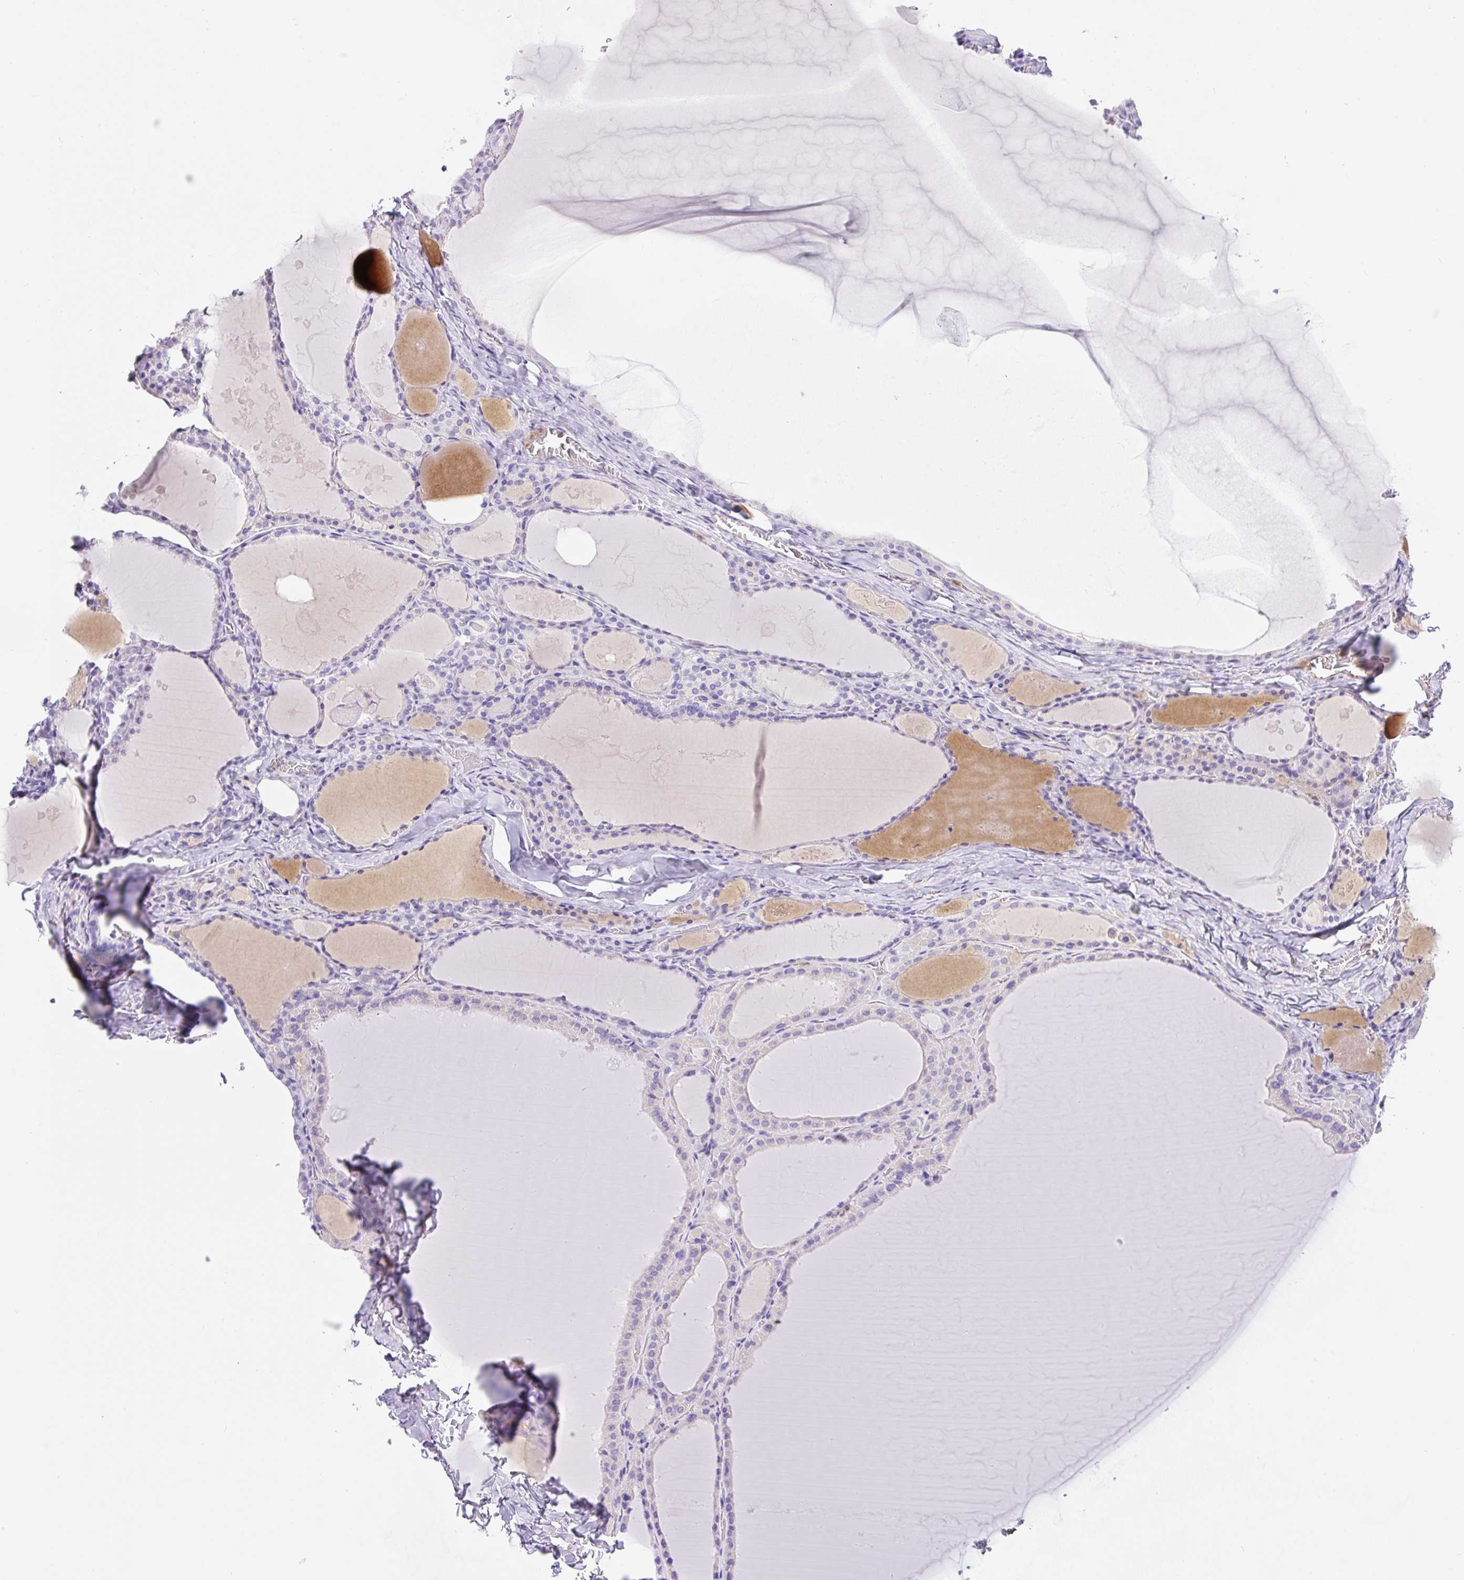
{"staining": {"intensity": "negative", "quantity": "none", "location": "none"}, "tissue": "thyroid gland", "cell_type": "Glandular cells", "image_type": "normal", "snomed": [{"axis": "morphology", "description": "Normal tissue, NOS"}, {"axis": "topography", "description": "Thyroid gland"}], "caption": "IHC micrograph of normal thyroid gland: human thyroid gland stained with DAB displays no significant protein expression in glandular cells.", "gene": "TDRD15", "patient": {"sex": "male", "age": 56}}